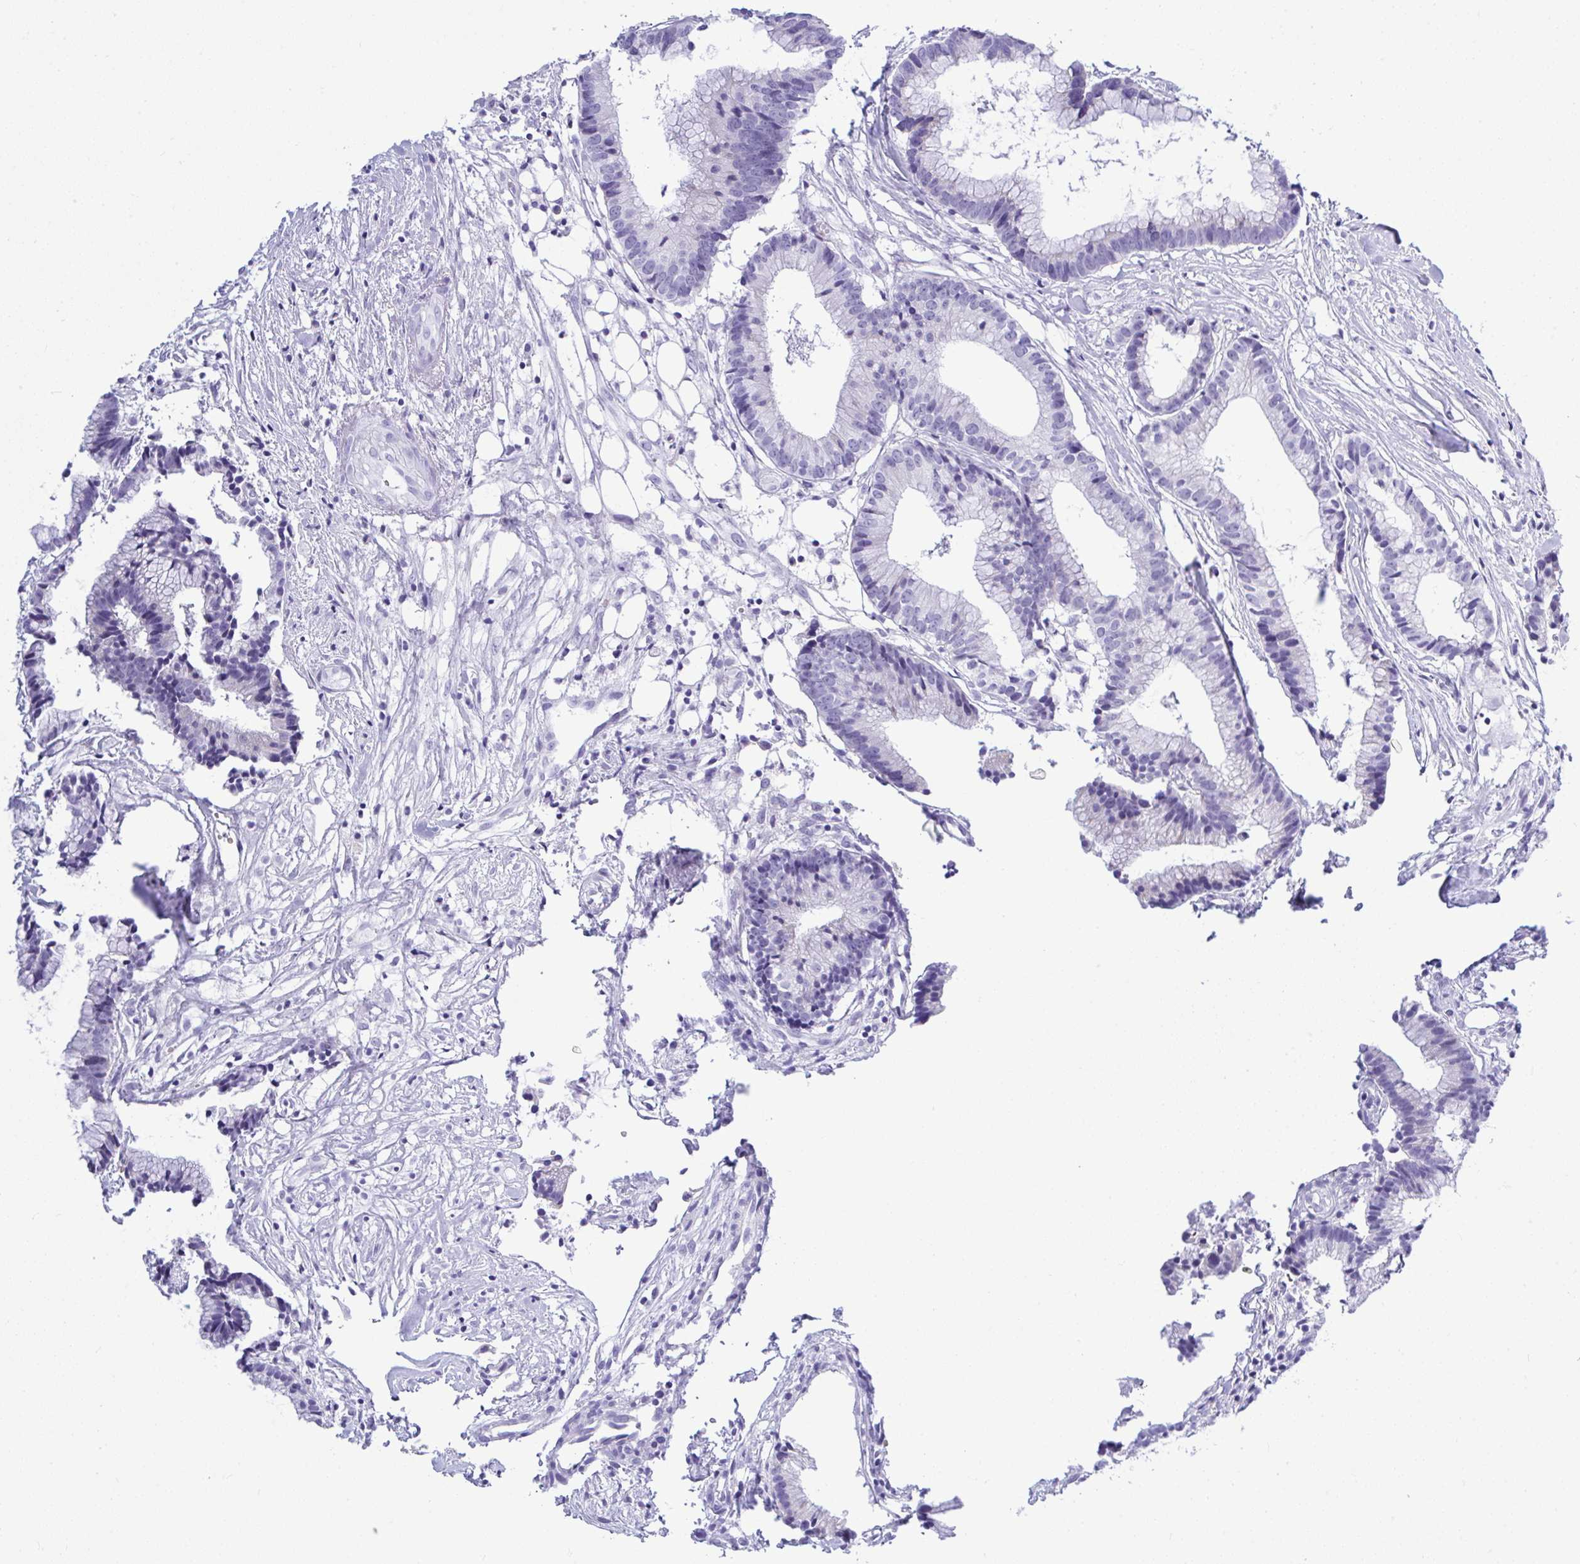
{"staining": {"intensity": "negative", "quantity": "none", "location": "none"}, "tissue": "colorectal cancer", "cell_type": "Tumor cells", "image_type": "cancer", "snomed": [{"axis": "morphology", "description": "Adenocarcinoma, NOS"}, {"axis": "topography", "description": "Colon"}], "caption": "A micrograph of colorectal cancer stained for a protein displays no brown staining in tumor cells.", "gene": "SEL1L2", "patient": {"sex": "female", "age": 78}}